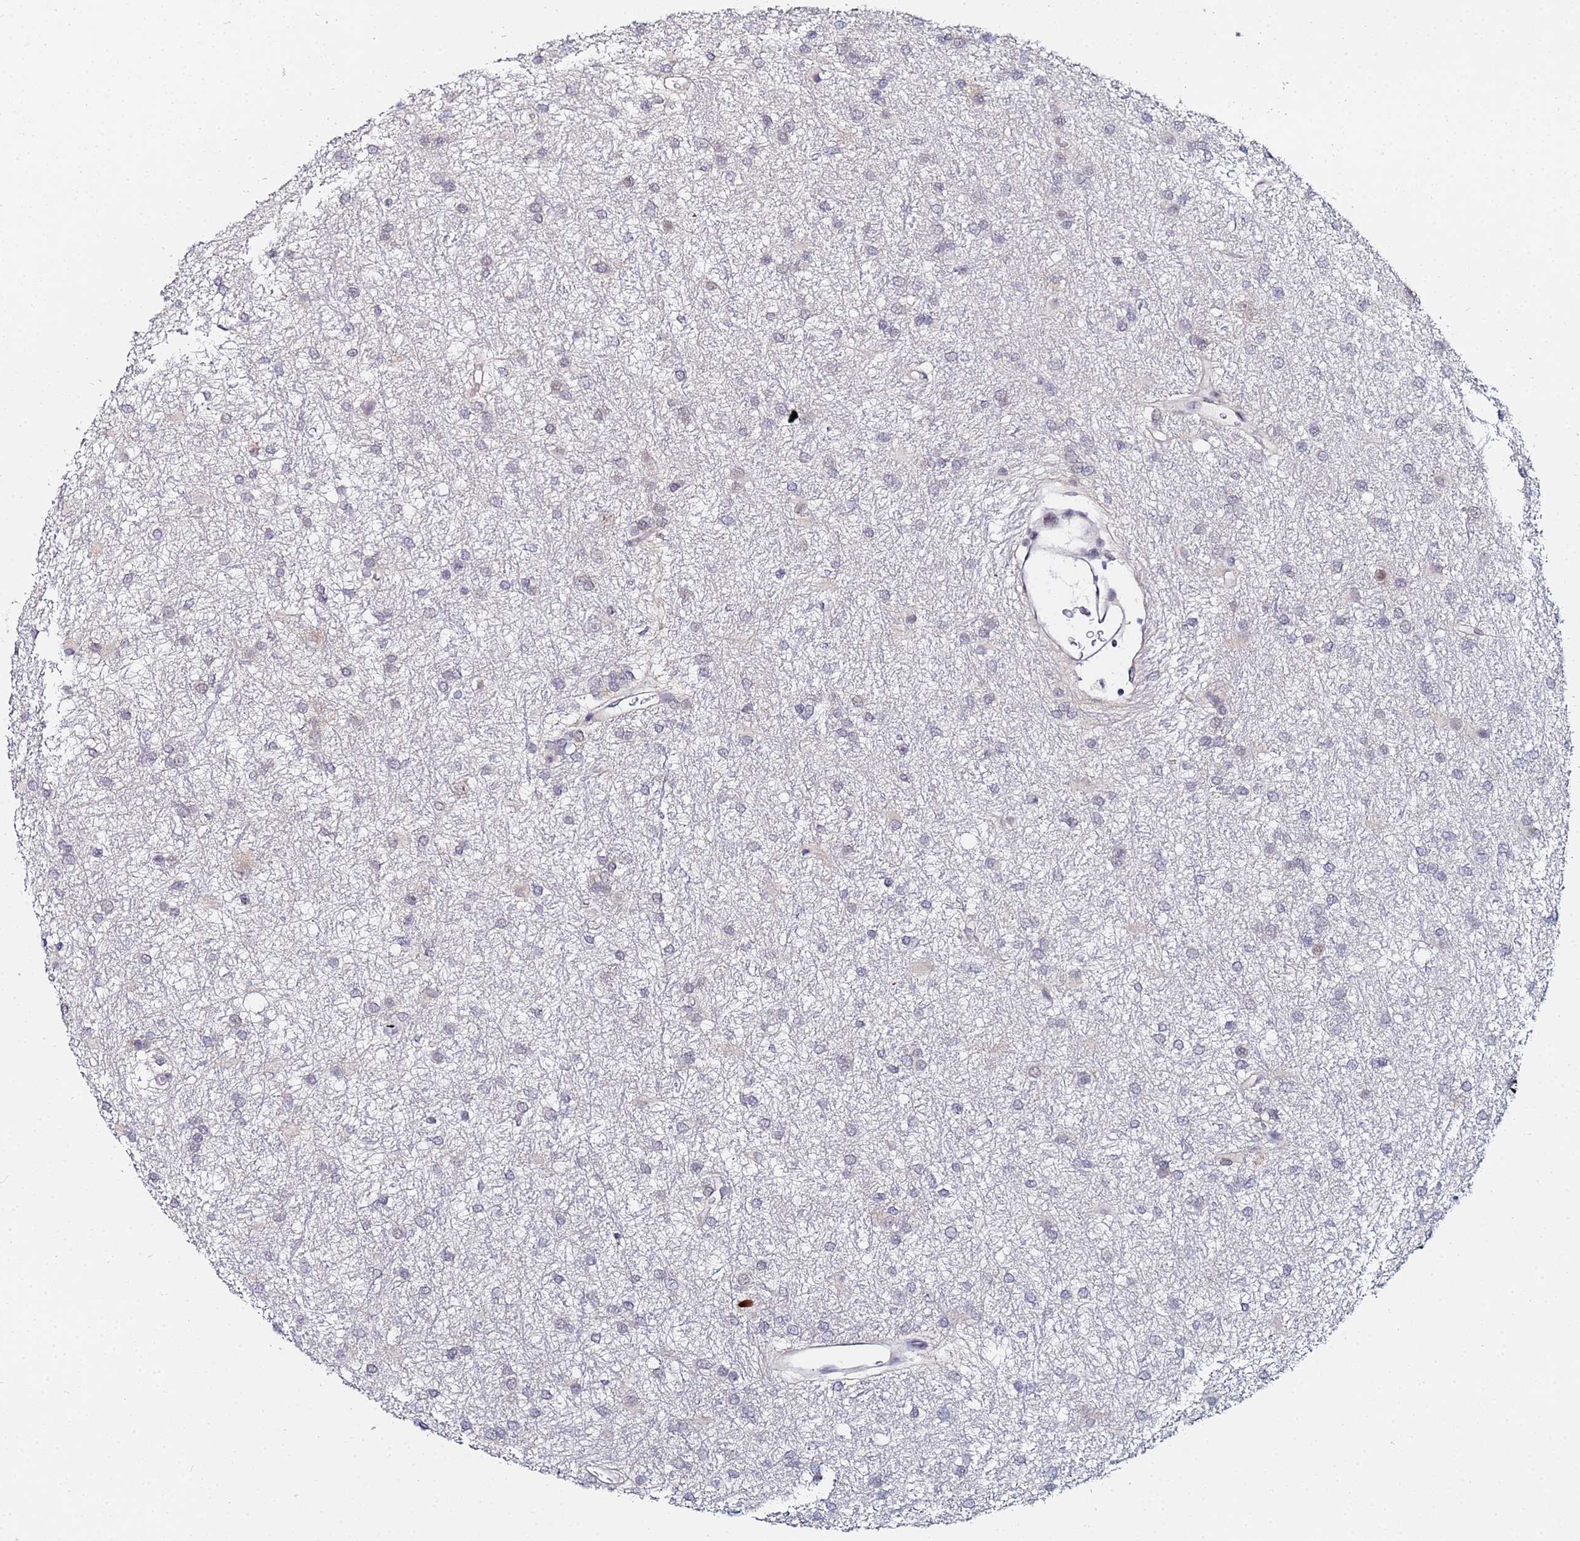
{"staining": {"intensity": "negative", "quantity": "none", "location": "none"}, "tissue": "glioma", "cell_type": "Tumor cells", "image_type": "cancer", "snomed": [{"axis": "morphology", "description": "Glioma, malignant, High grade"}, {"axis": "topography", "description": "Brain"}], "caption": "IHC of glioma exhibits no expression in tumor cells.", "gene": "MTCL1", "patient": {"sex": "female", "age": 50}}